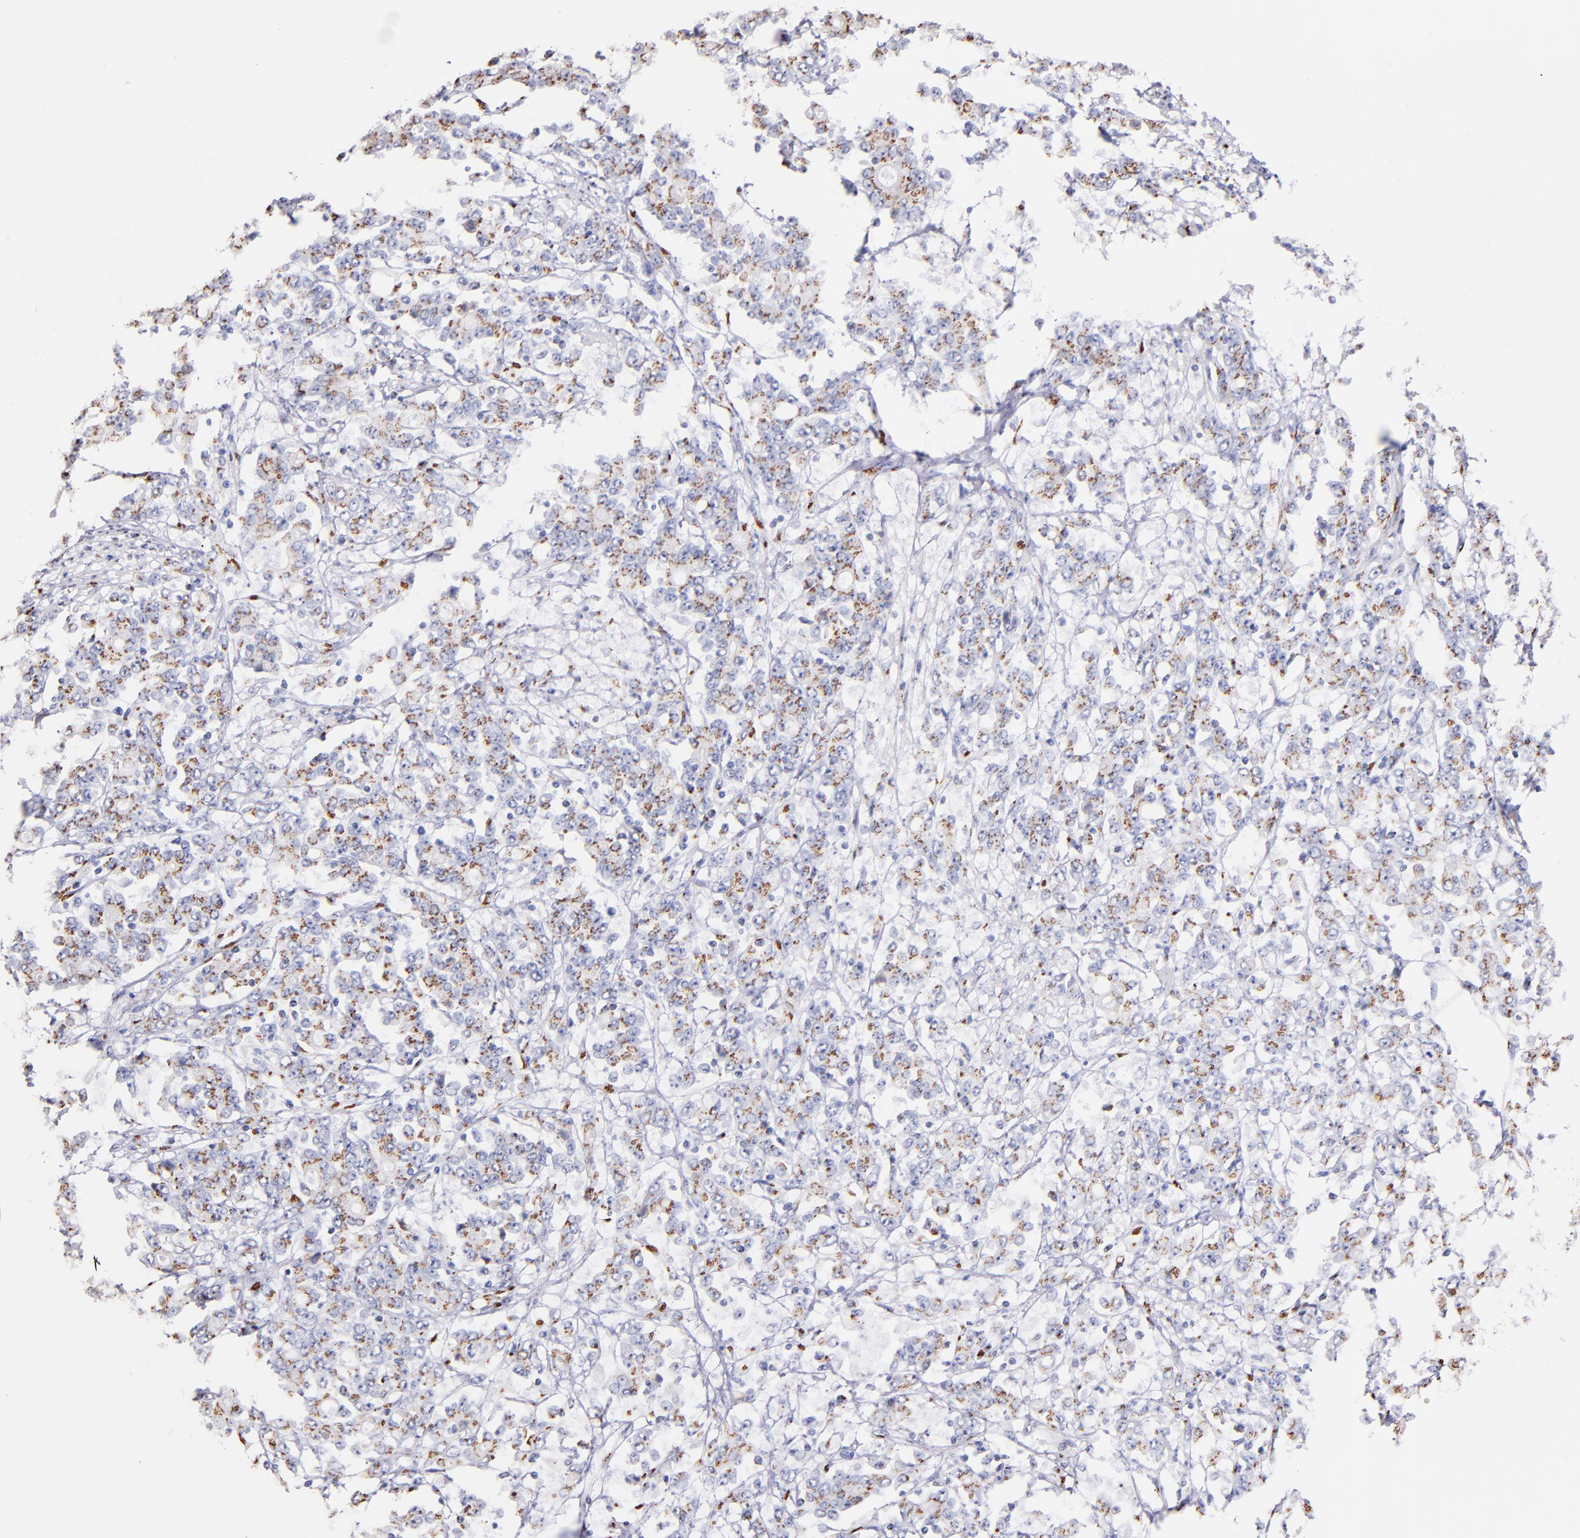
{"staining": {"intensity": "weak", "quantity": "25%-75%", "location": "cytoplasmic/membranous"}, "tissue": "stomach cancer", "cell_type": "Tumor cells", "image_type": "cancer", "snomed": [{"axis": "morphology", "description": "Adenocarcinoma, NOS"}, {"axis": "topography", "description": "Stomach, lower"}], "caption": "Protein staining of stomach adenocarcinoma tissue shows weak cytoplasmic/membranous expression in about 25%-75% of tumor cells.", "gene": "GOLIM4", "patient": {"sex": "female", "age": 71}}